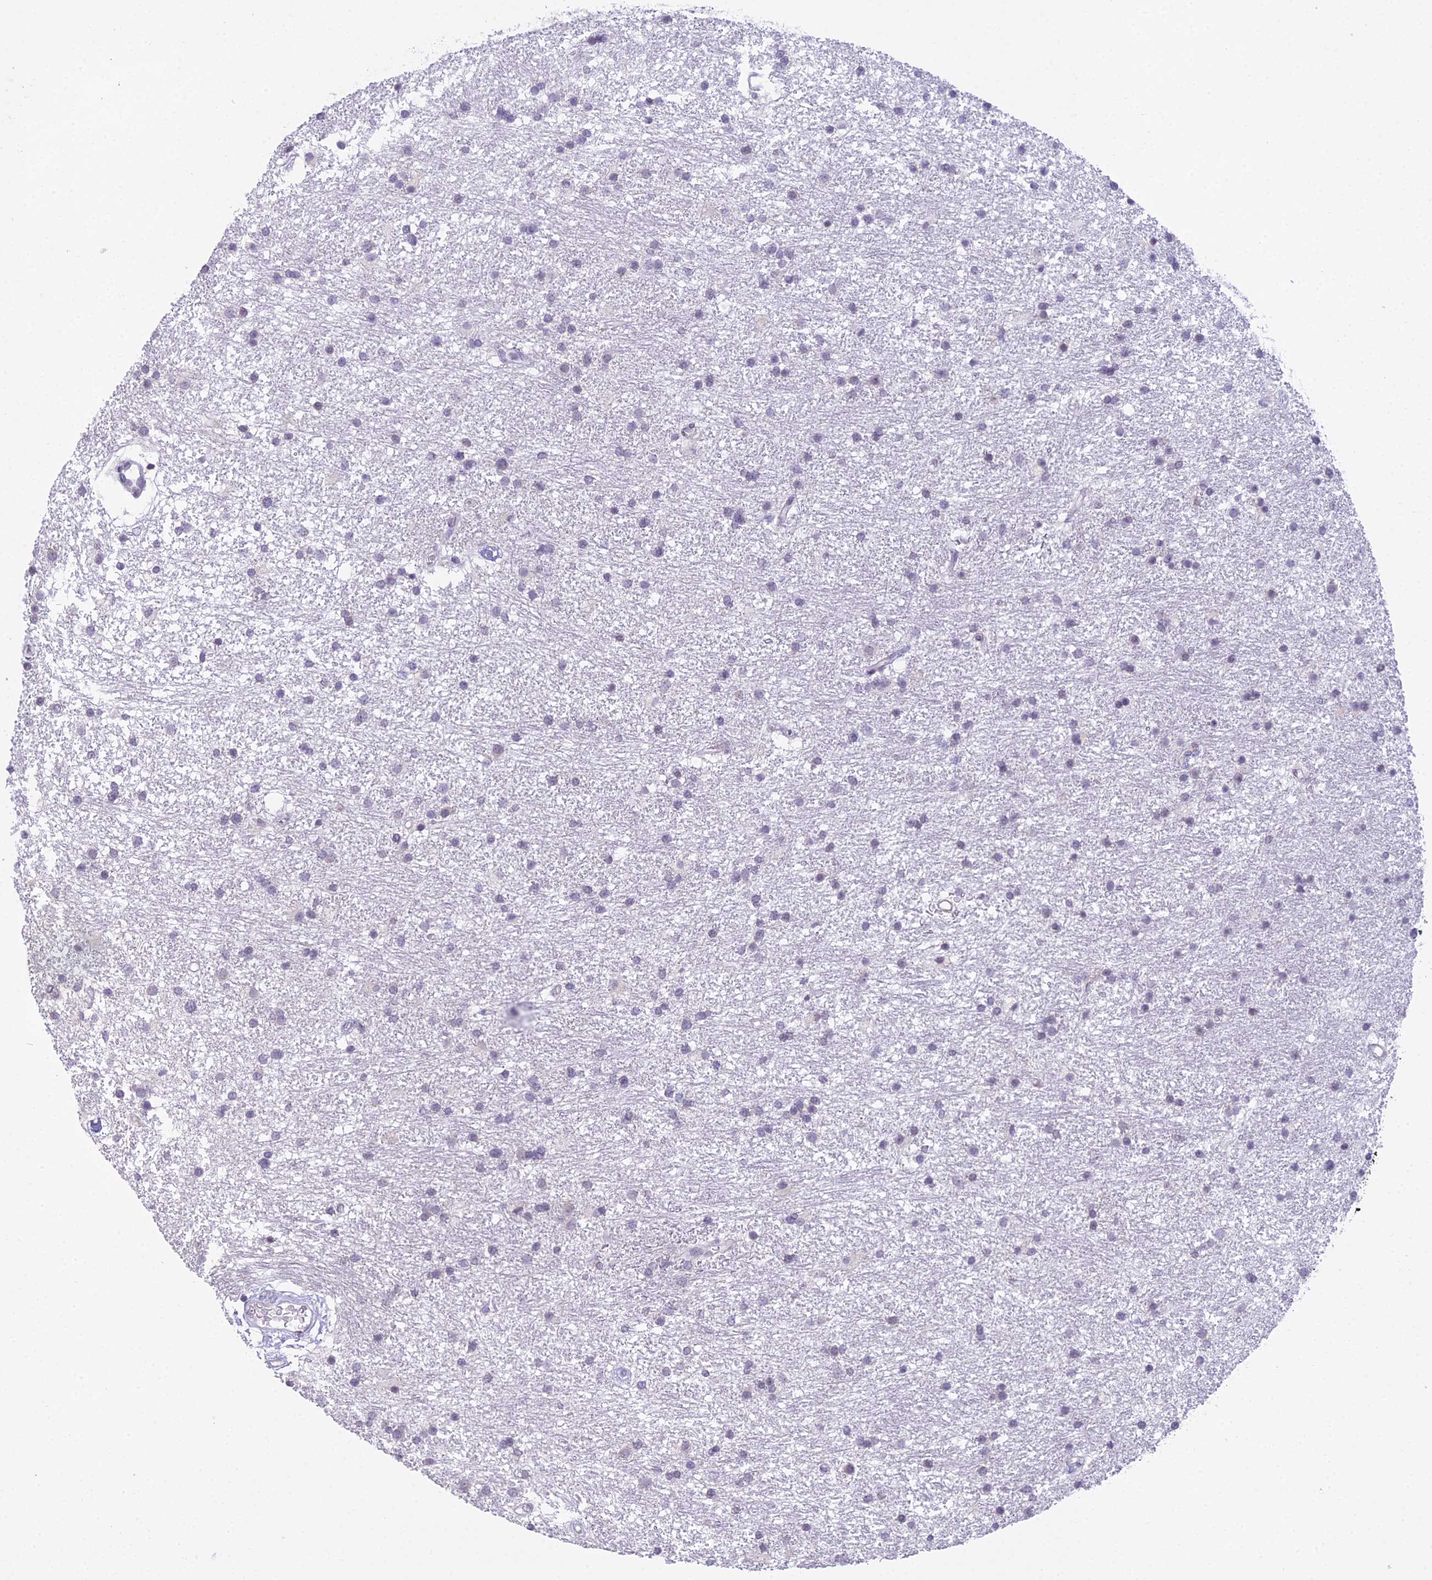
{"staining": {"intensity": "negative", "quantity": "none", "location": "none"}, "tissue": "glioma", "cell_type": "Tumor cells", "image_type": "cancer", "snomed": [{"axis": "morphology", "description": "Glioma, malignant, High grade"}, {"axis": "topography", "description": "Brain"}], "caption": "This is an immunohistochemistry (IHC) image of malignant glioma (high-grade). There is no expression in tumor cells.", "gene": "RPS26", "patient": {"sex": "male", "age": 77}}